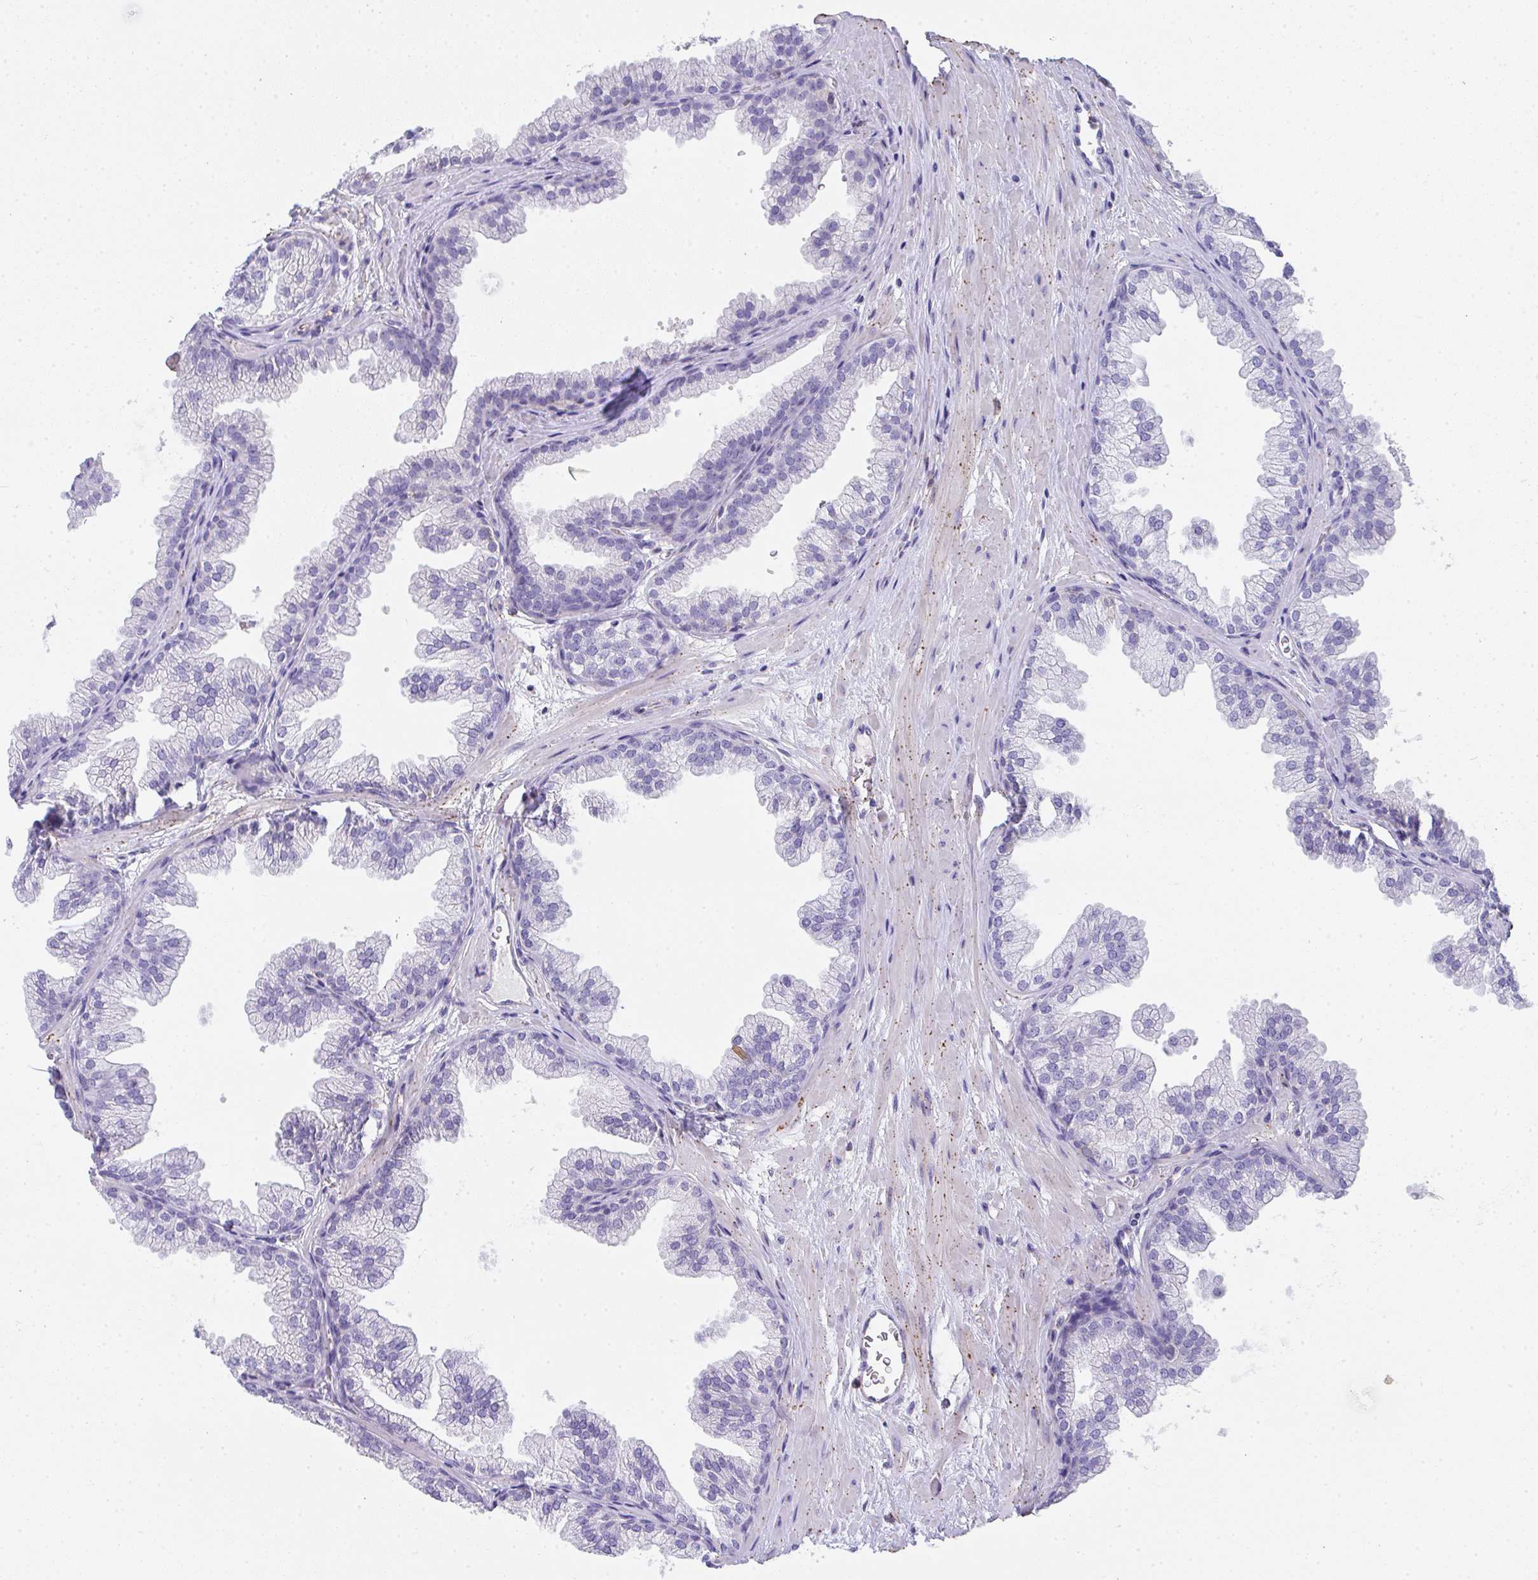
{"staining": {"intensity": "negative", "quantity": "none", "location": "none"}, "tissue": "prostate", "cell_type": "Glandular cells", "image_type": "normal", "snomed": [{"axis": "morphology", "description": "Normal tissue, NOS"}, {"axis": "topography", "description": "Prostate"}], "caption": "DAB (3,3'-diaminobenzidine) immunohistochemical staining of benign prostate shows no significant positivity in glandular cells.", "gene": "TNFAIP8", "patient": {"sex": "male", "age": 37}}